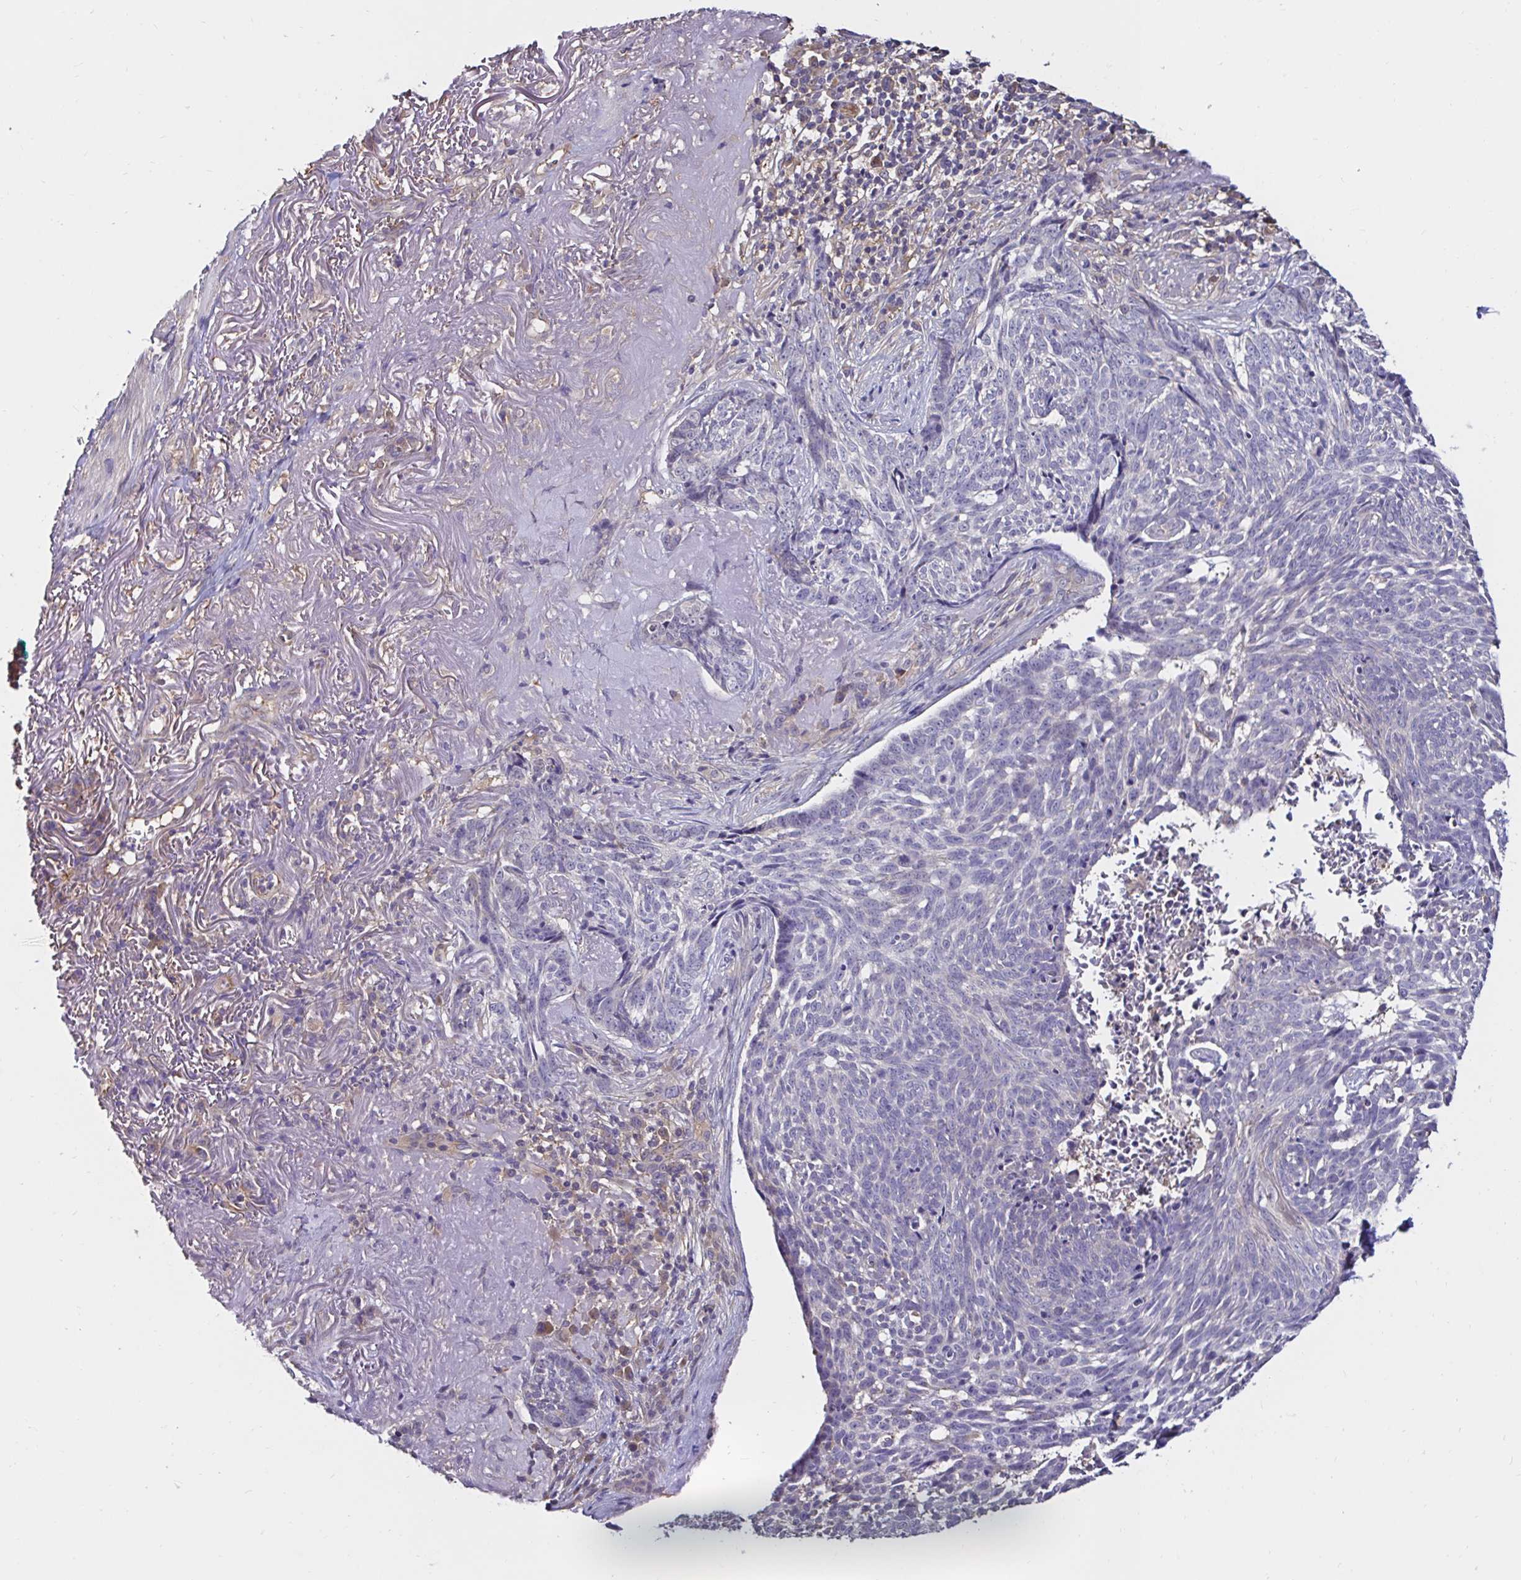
{"staining": {"intensity": "negative", "quantity": "none", "location": "none"}, "tissue": "skin cancer", "cell_type": "Tumor cells", "image_type": "cancer", "snomed": [{"axis": "morphology", "description": "Basal cell carcinoma"}, {"axis": "topography", "description": "Skin"}, {"axis": "topography", "description": "Skin of face"}], "caption": "A high-resolution histopathology image shows IHC staining of skin basal cell carcinoma, which displays no significant staining in tumor cells. (DAB (3,3'-diaminobenzidine) immunohistochemistry, high magnification).", "gene": "RSRP1", "patient": {"sex": "female", "age": 95}}